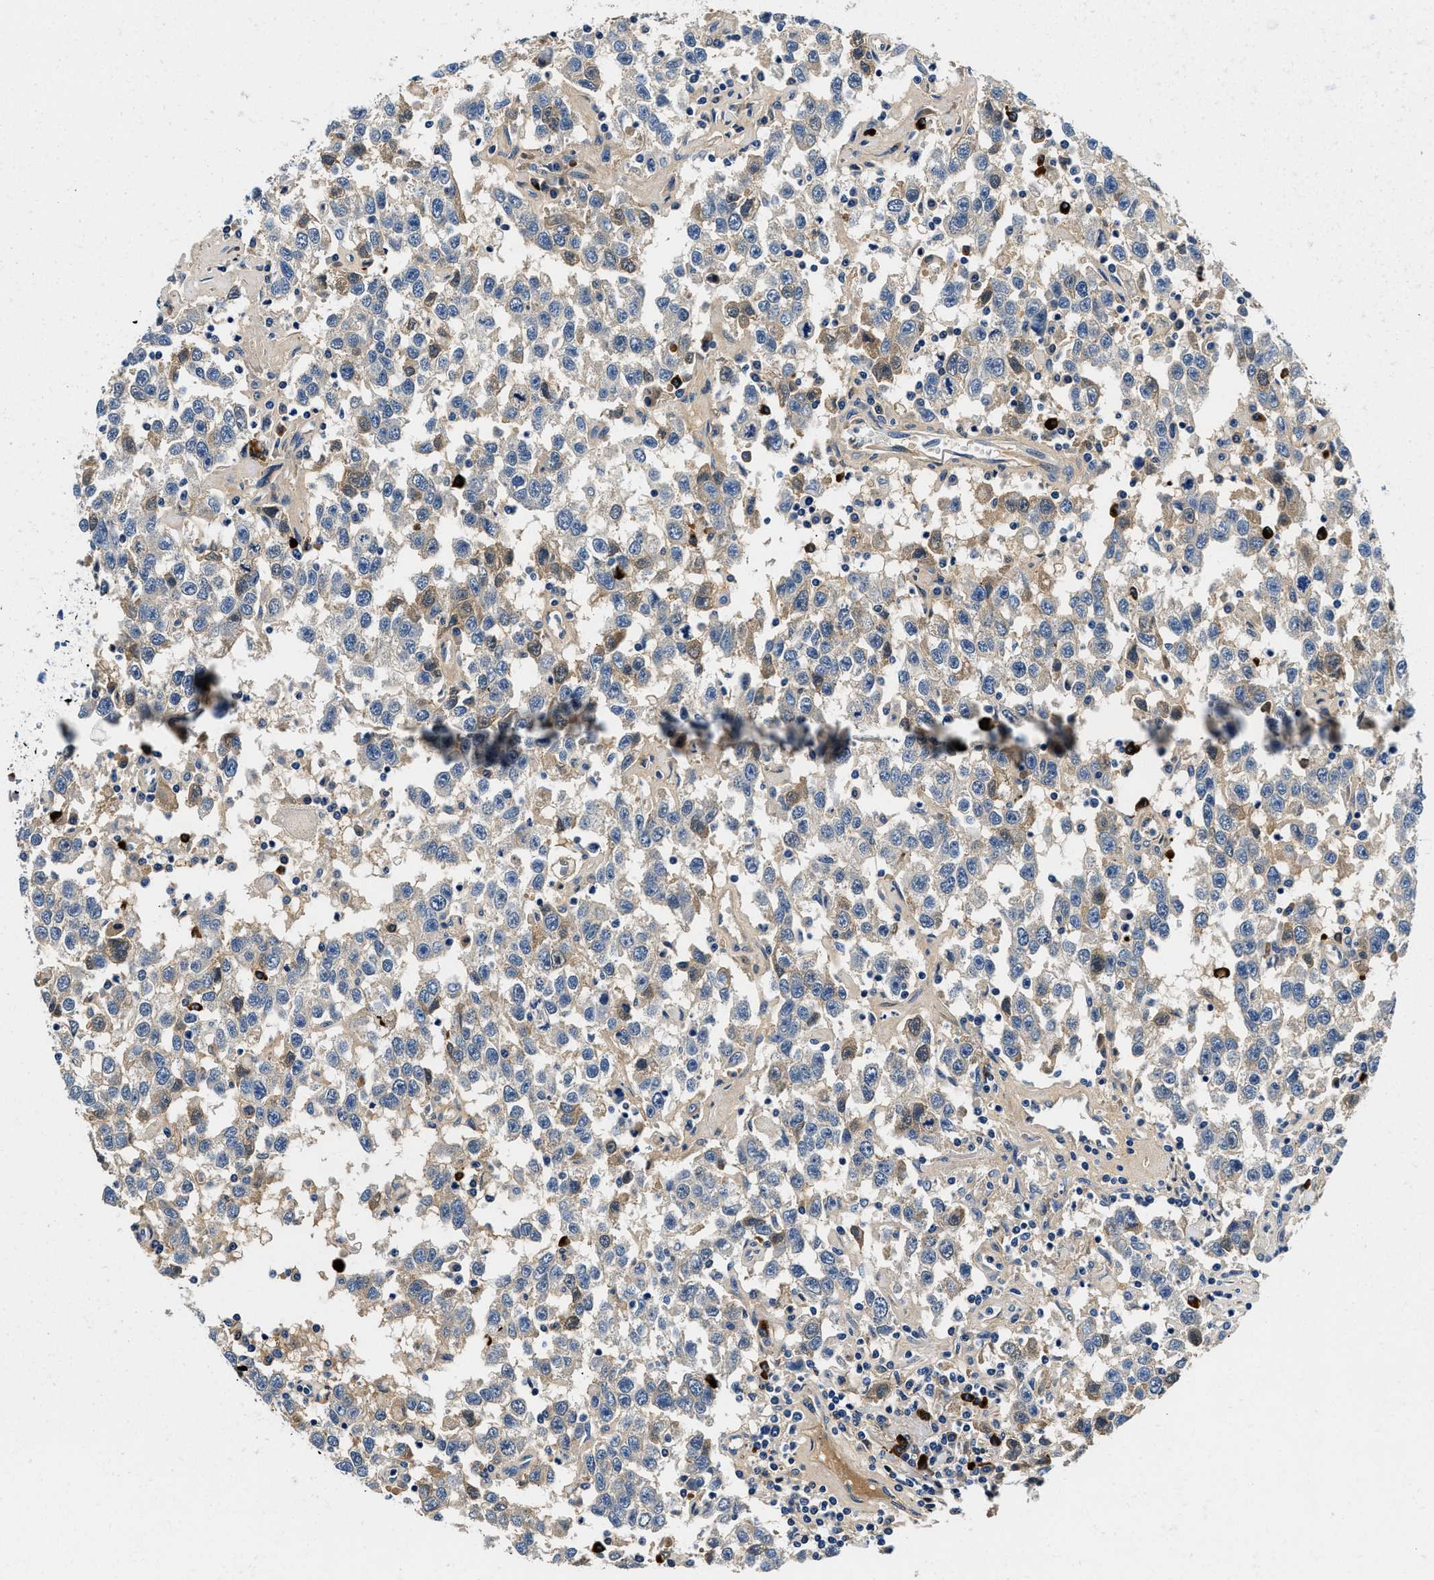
{"staining": {"intensity": "weak", "quantity": "<25%", "location": "cytoplasmic/membranous"}, "tissue": "testis cancer", "cell_type": "Tumor cells", "image_type": "cancer", "snomed": [{"axis": "morphology", "description": "Seminoma, NOS"}, {"axis": "topography", "description": "Testis"}], "caption": "Tumor cells show no significant staining in testis cancer.", "gene": "ZFAND3", "patient": {"sex": "male", "age": 41}}